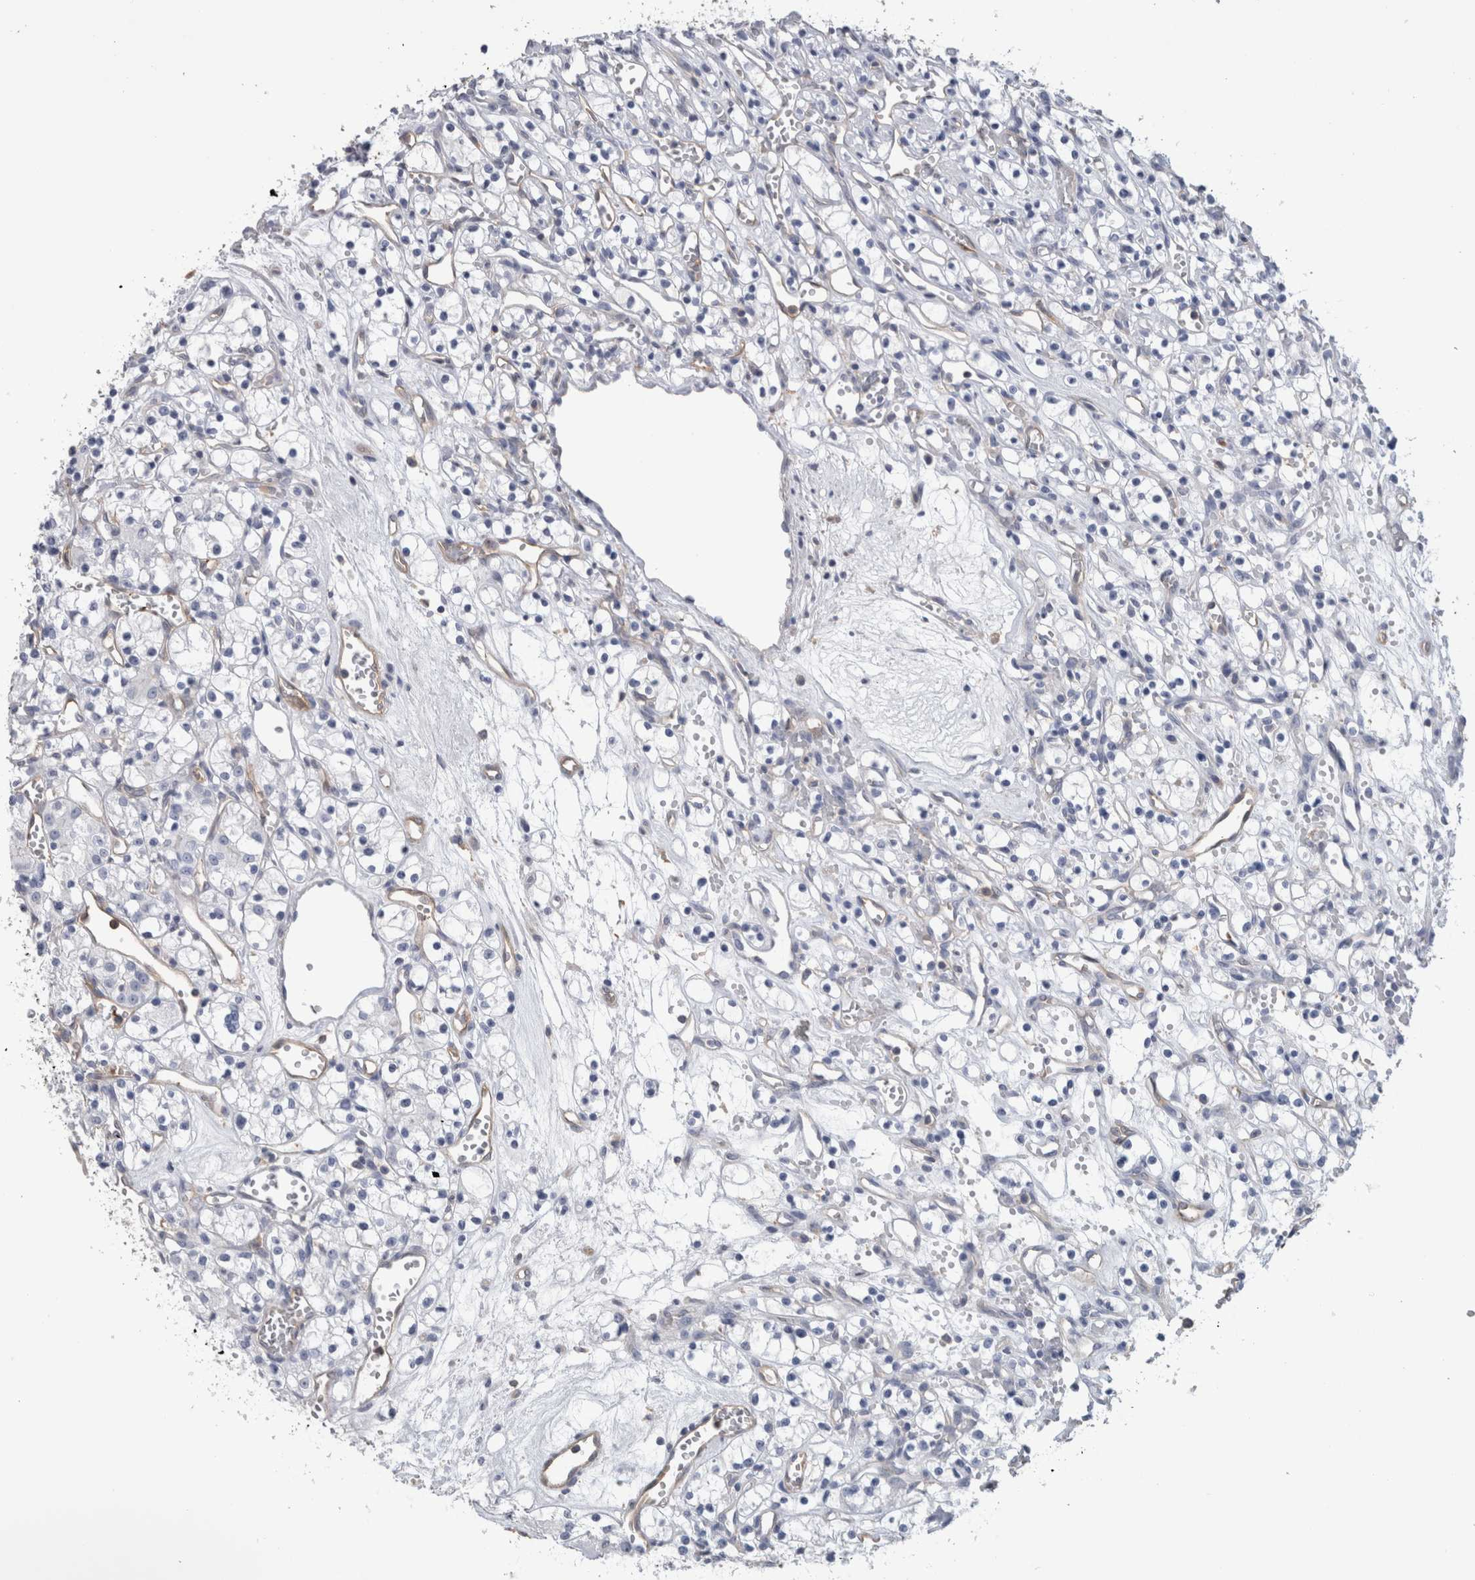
{"staining": {"intensity": "negative", "quantity": "none", "location": "none"}, "tissue": "renal cancer", "cell_type": "Tumor cells", "image_type": "cancer", "snomed": [{"axis": "morphology", "description": "Adenocarcinoma, NOS"}, {"axis": "topography", "description": "Kidney"}], "caption": "Tumor cells are negative for protein expression in human renal adenocarcinoma. (DAB (3,3'-diaminobenzidine) immunohistochemistry (IHC) visualized using brightfield microscopy, high magnification).", "gene": "SCRN1", "patient": {"sex": "female", "age": 59}}